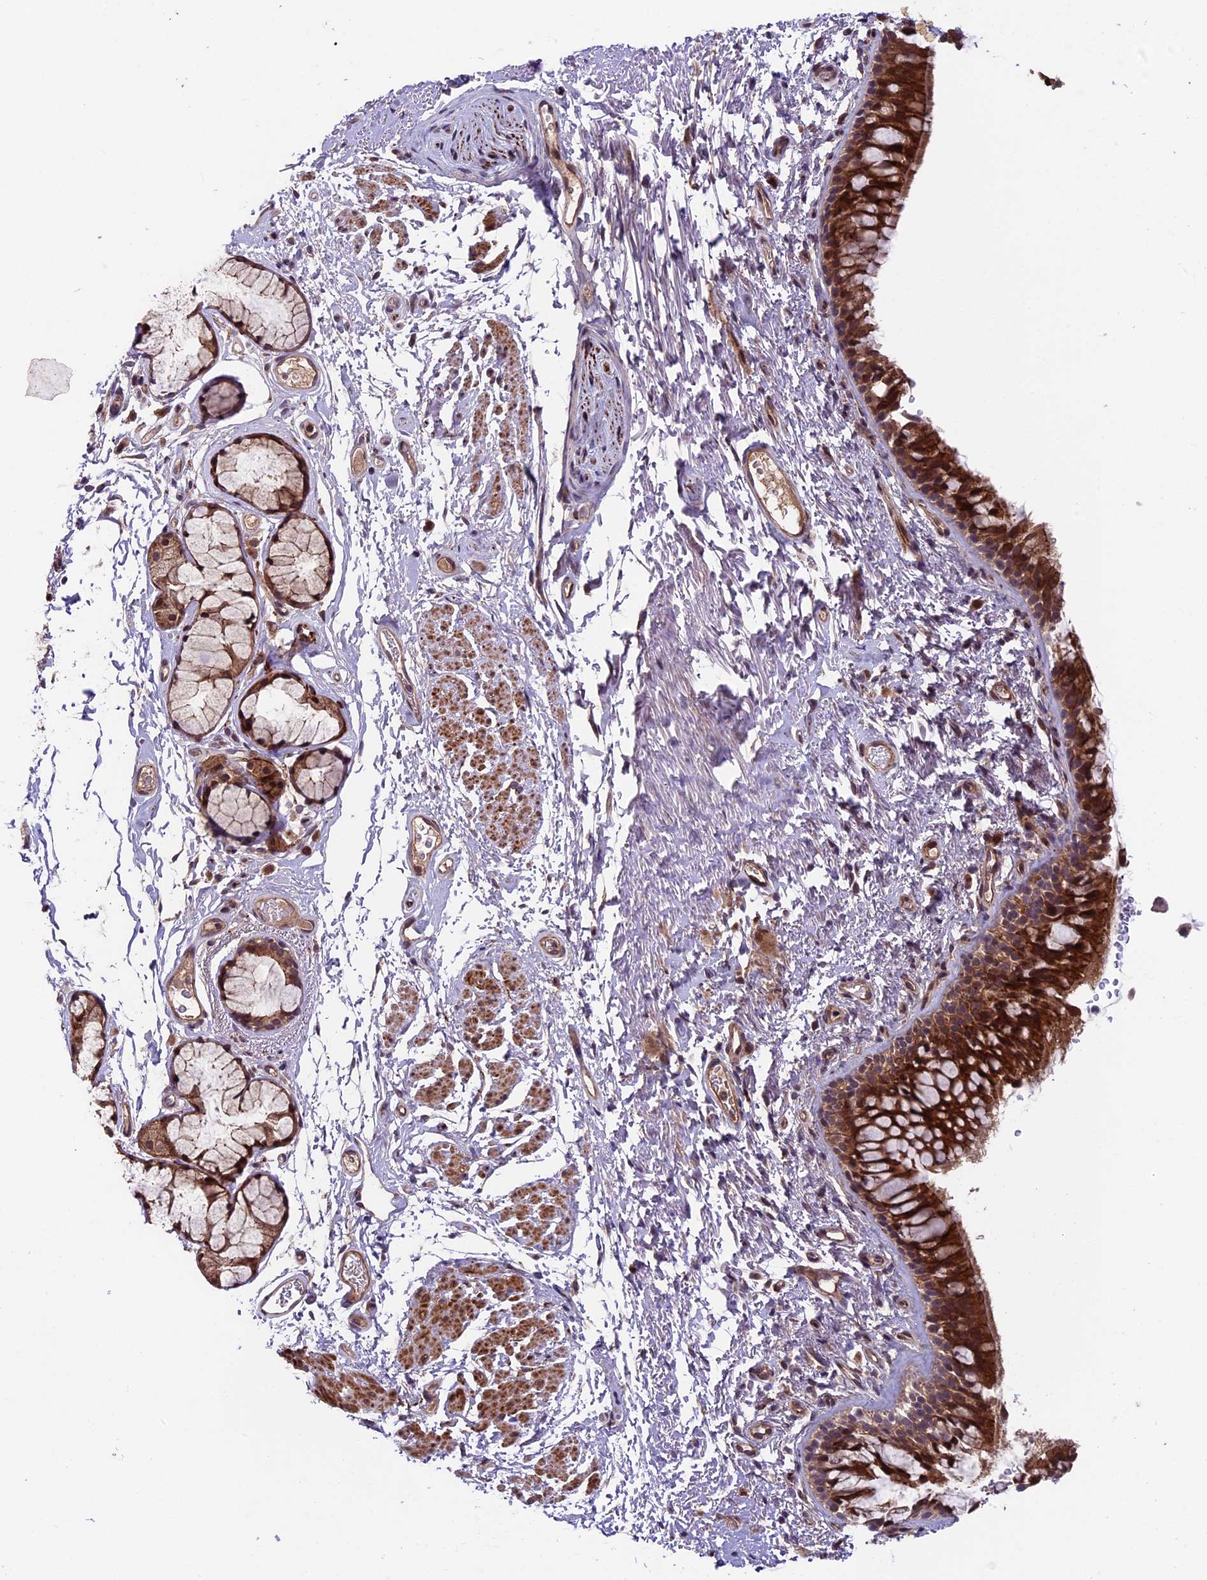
{"staining": {"intensity": "strong", "quantity": ">75%", "location": "cytoplasmic/membranous,nuclear"}, "tissue": "bronchus", "cell_type": "Respiratory epithelial cells", "image_type": "normal", "snomed": [{"axis": "morphology", "description": "Normal tissue, NOS"}, {"axis": "topography", "description": "Cartilage tissue"}, {"axis": "topography", "description": "Bronchus"}], "caption": "Strong cytoplasmic/membranous,nuclear positivity is identified in about >75% of respiratory epithelial cells in benign bronchus.", "gene": "SIPA1L3", "patient": {"sex": "female", "age": 73}}